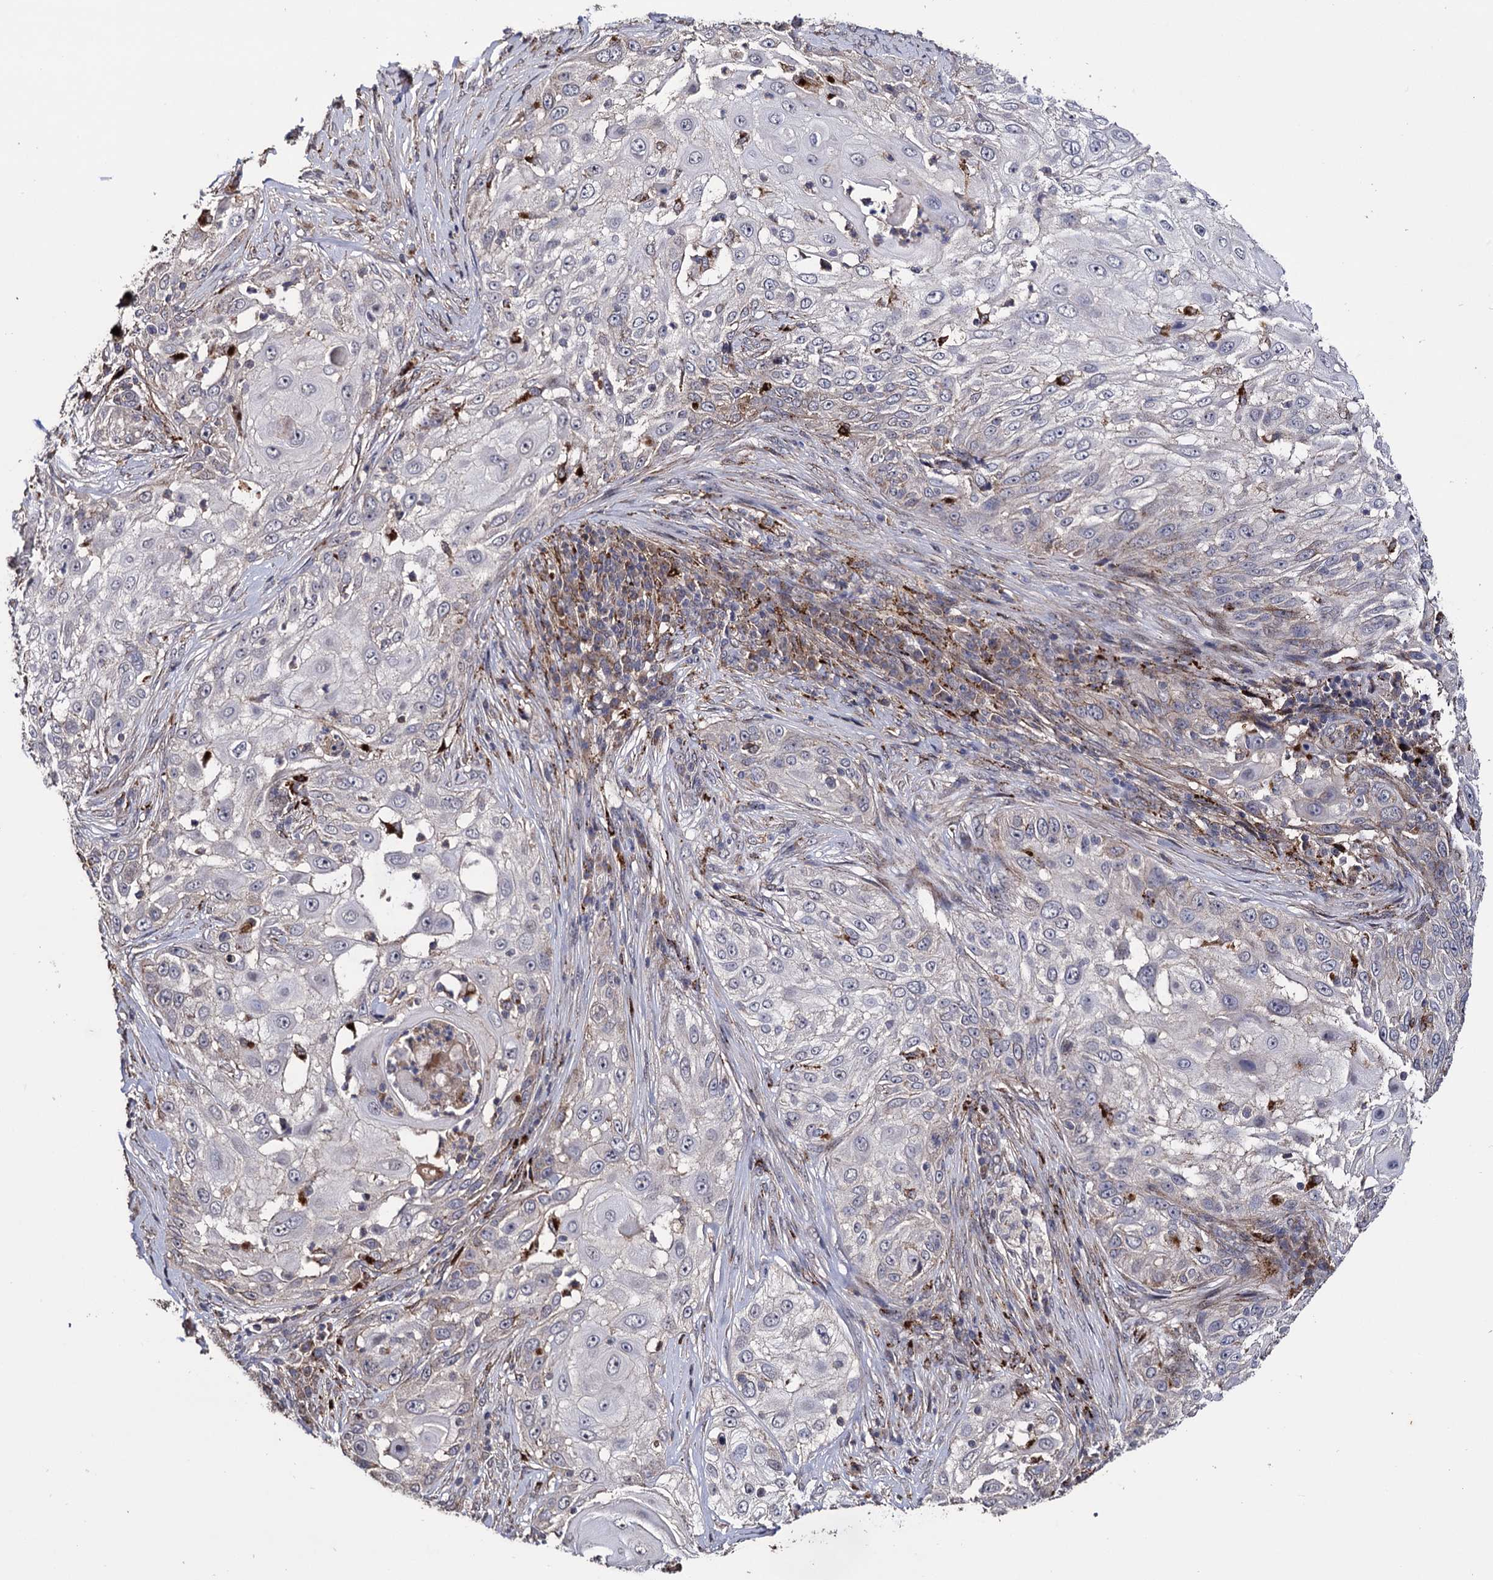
{"staining": {"intensity": "weak", "quantity": "<25%", "location": "cytoplasmic/membranous"}, "tissue": "skin cancer", "cell_type": "Tumor cells", "image_type": "cancer", "snomed": [{"axis": "morphology", "description": "Squamous cell carcinoma, NOS"}, {"axis": "topography", "description": "Skin"}], "caption": "Immunohistochemistry histopathology image of human squamous cell carcinoma (skin) stained for a protein (brown), which reveals no positivity in tumor cells.", "gene": "MICAL2", "patient": {"sex": "female", "age": 44}}